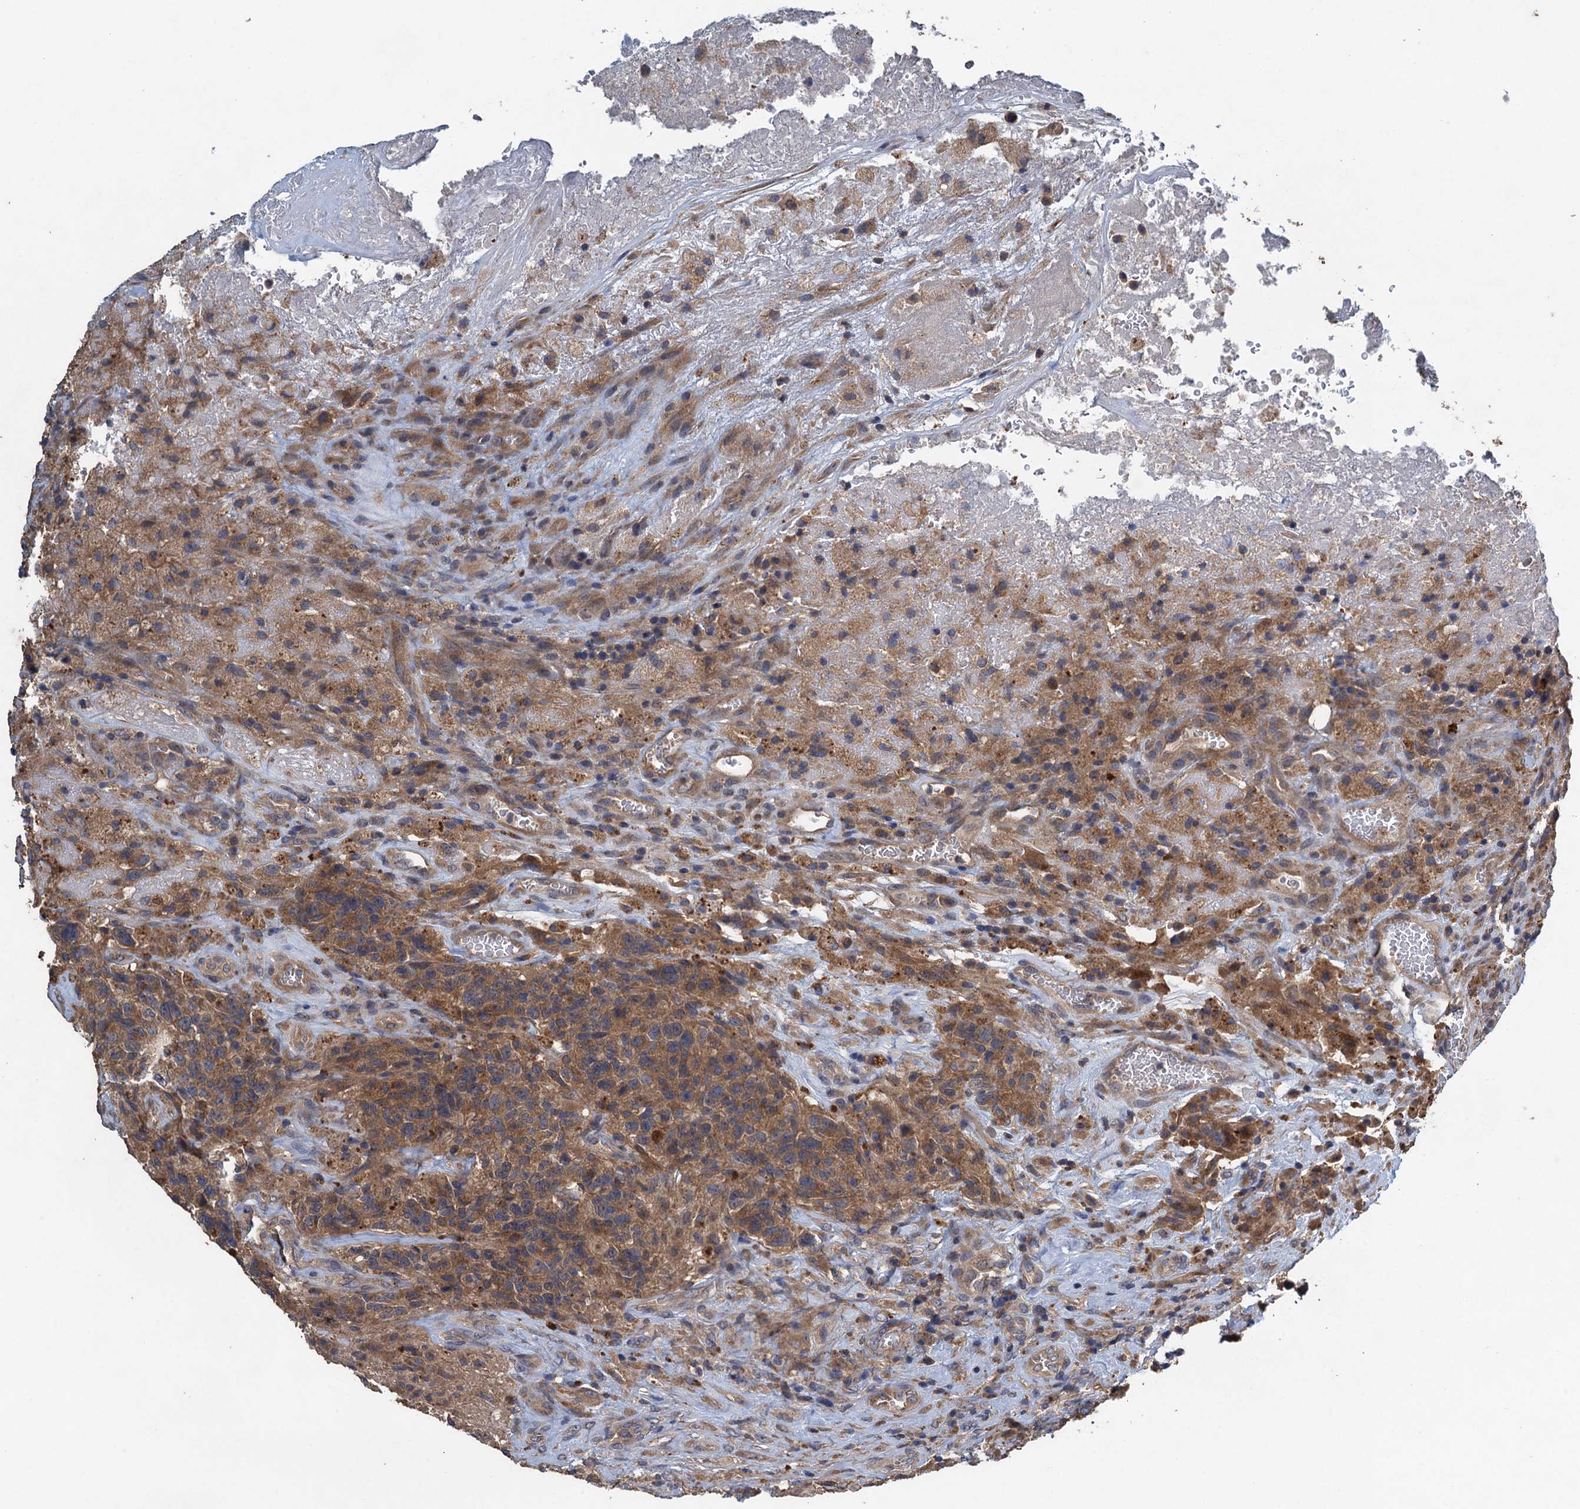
{"staining": {"intensity": "moderate", "quantity": "25%-75%", "location": "cytoplasmic/membranous"}, "tissue": "glioma", "cell_type": "Tumor cells", "image_type": "cancer", "snomed": [{"axis": "morphology", "description": "Glioma, malignant, High grade"}, {"axis": "topography", "description": "Brain"}], "caption": "A photomicrograph of human malignant glioma (high-grade) stained for a protein demonstrates moderate cytoplasmic/membranous brown staining in tumor cells.", "gene": "CNTN5", "patient": {"sex": "male", "age": 69}}